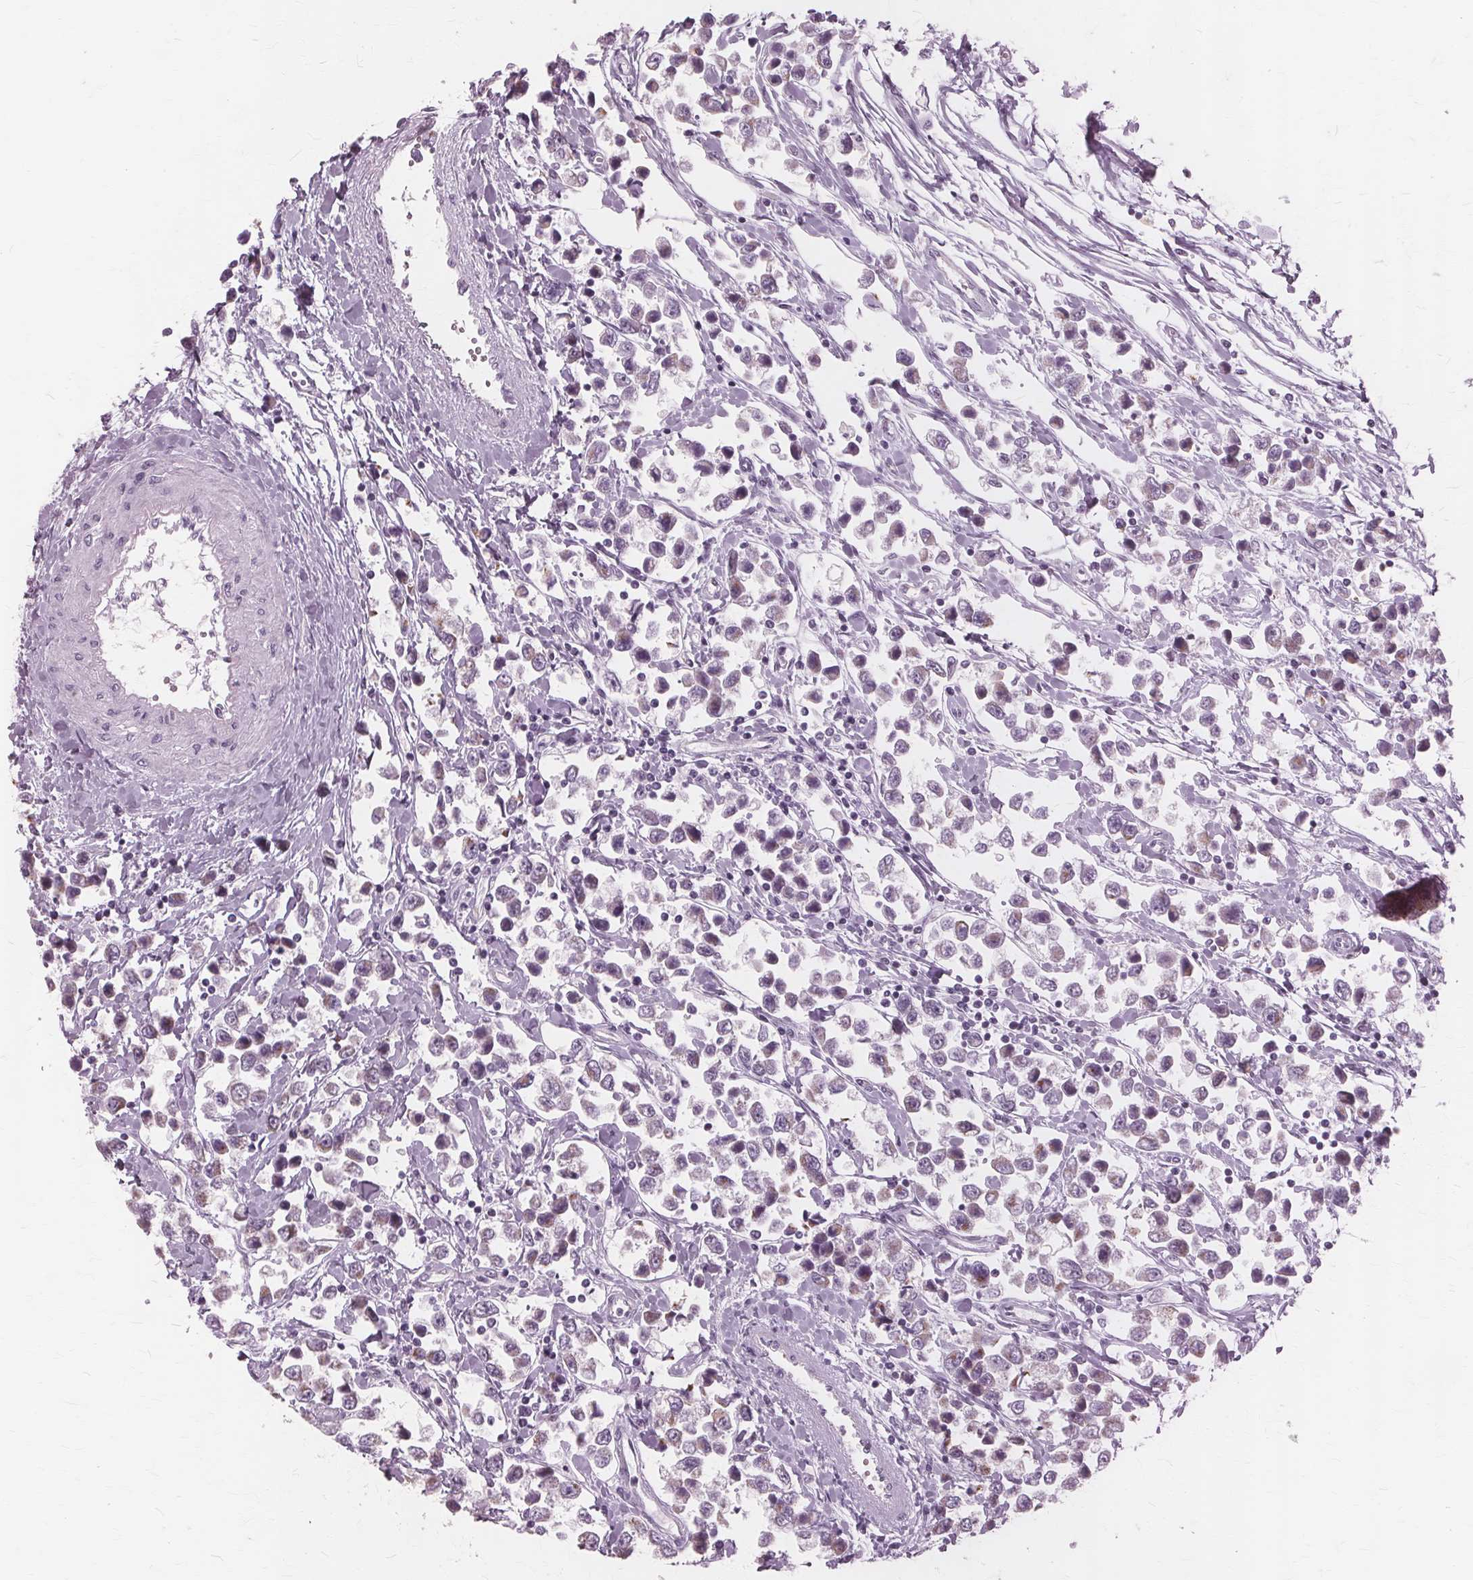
{"staining": {"intensity": "weak", "quantity": "<25%", "location": "cytoplasmic/membranous"}, "tissue": "testis cancer", "cell_type": "Tumor cells", "image_type": "cancer", "snomed": [{"axis": "morphology", "description": "Seminoma, NOS"}, {"axis": "topography", "description": "Testis"}], "caption": "Immunohistochemical staining of seminoma (testis) demonstrates no significant staining in tumor cells.", "gene": "DNASE2", "patient": {"sex": "male", "age": 34}}